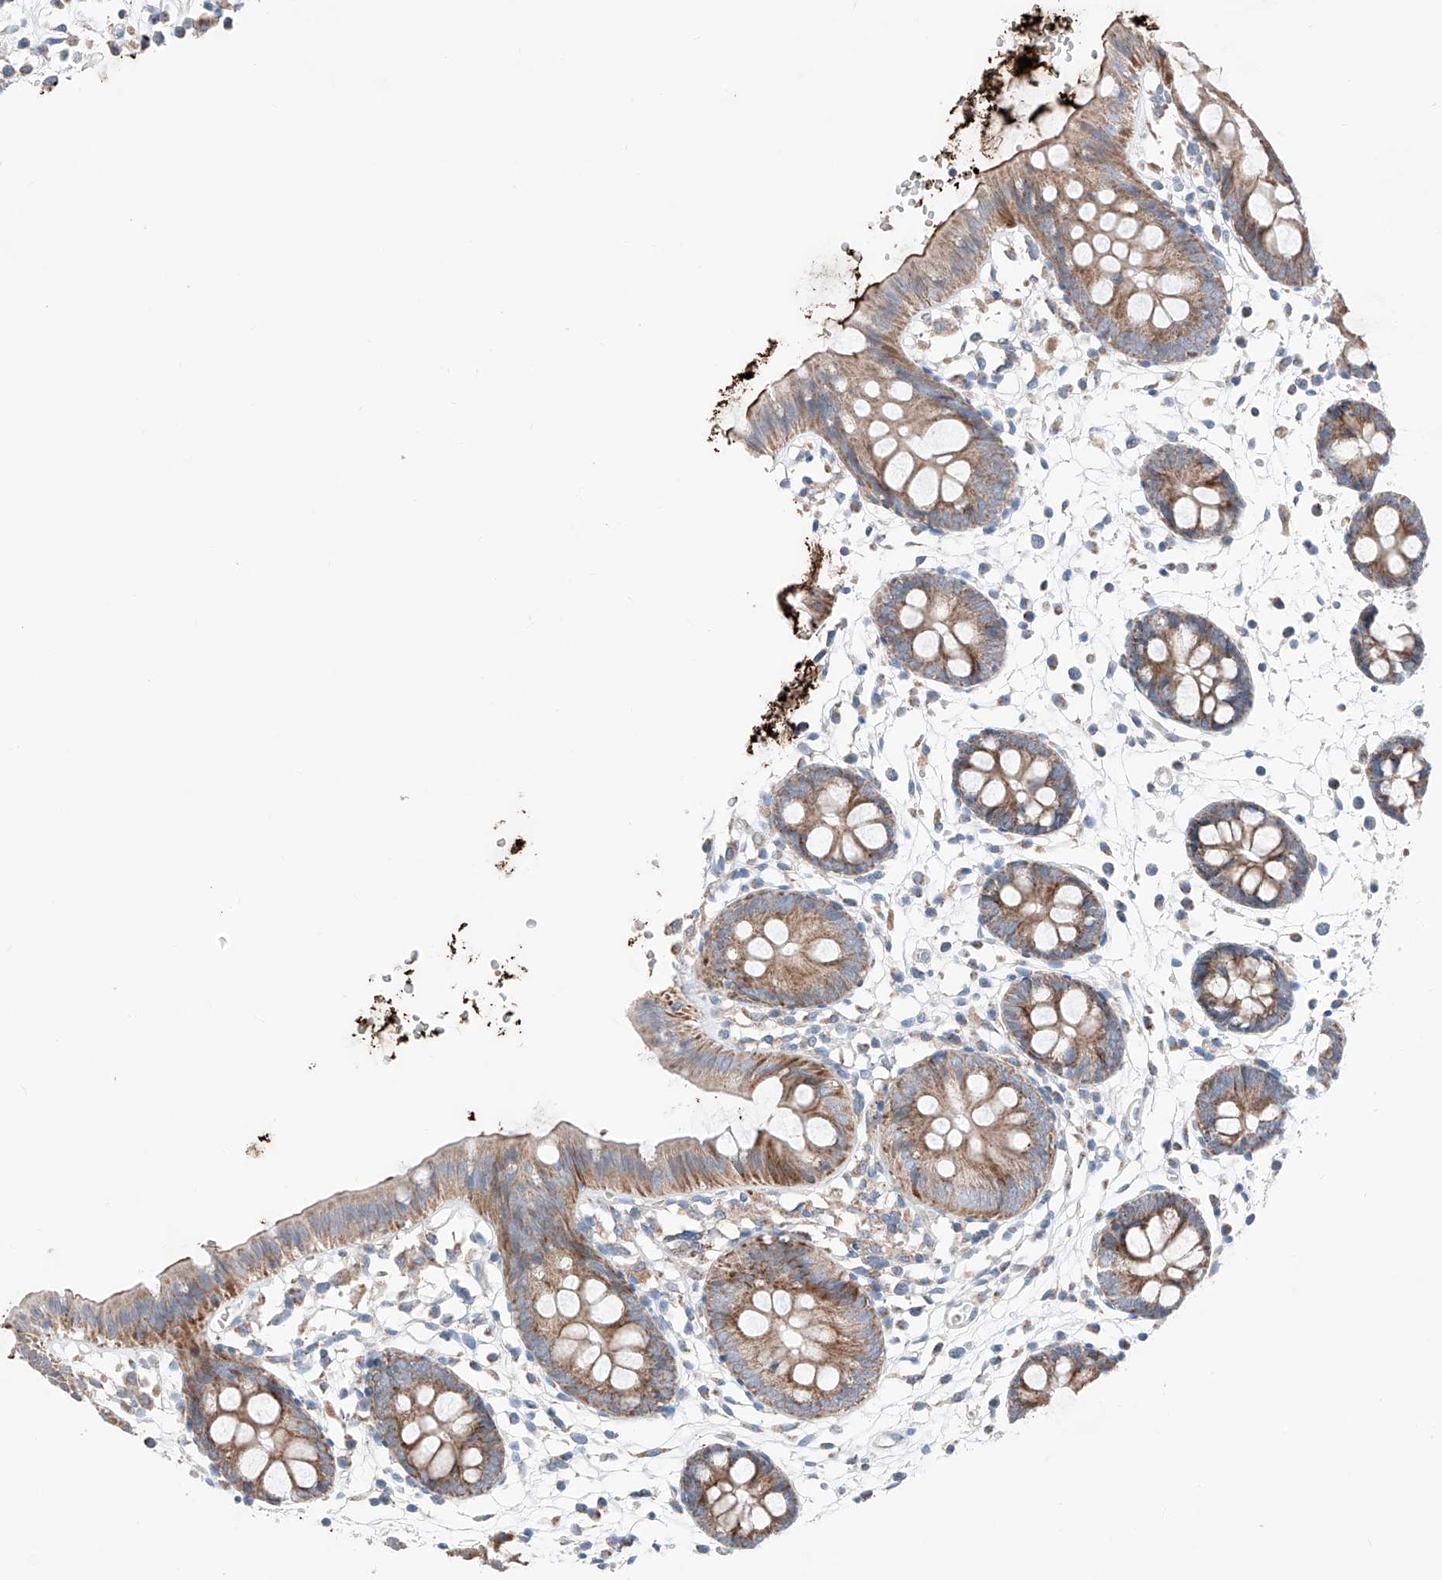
{"staining": {"intensity": "weak", "quantity": ">75%", "location": "cytoplasmic/membranous"}, "tissue": "colon", "cell_type": "Endothelial cells", "image_type": "normal", "snomed": [{"axis": "morphology", "description": "Normal tissue, NOS"}, {"axis": "topography", "description": "Colon"}], "caption": "Colon stained for a protein (brown) demonstrates weak cytoplasmic/membranous positive expression in approximately >75% of endothelial cells.", "gene": "MRAP", "patient": {"sex": "male", "age": 56}}